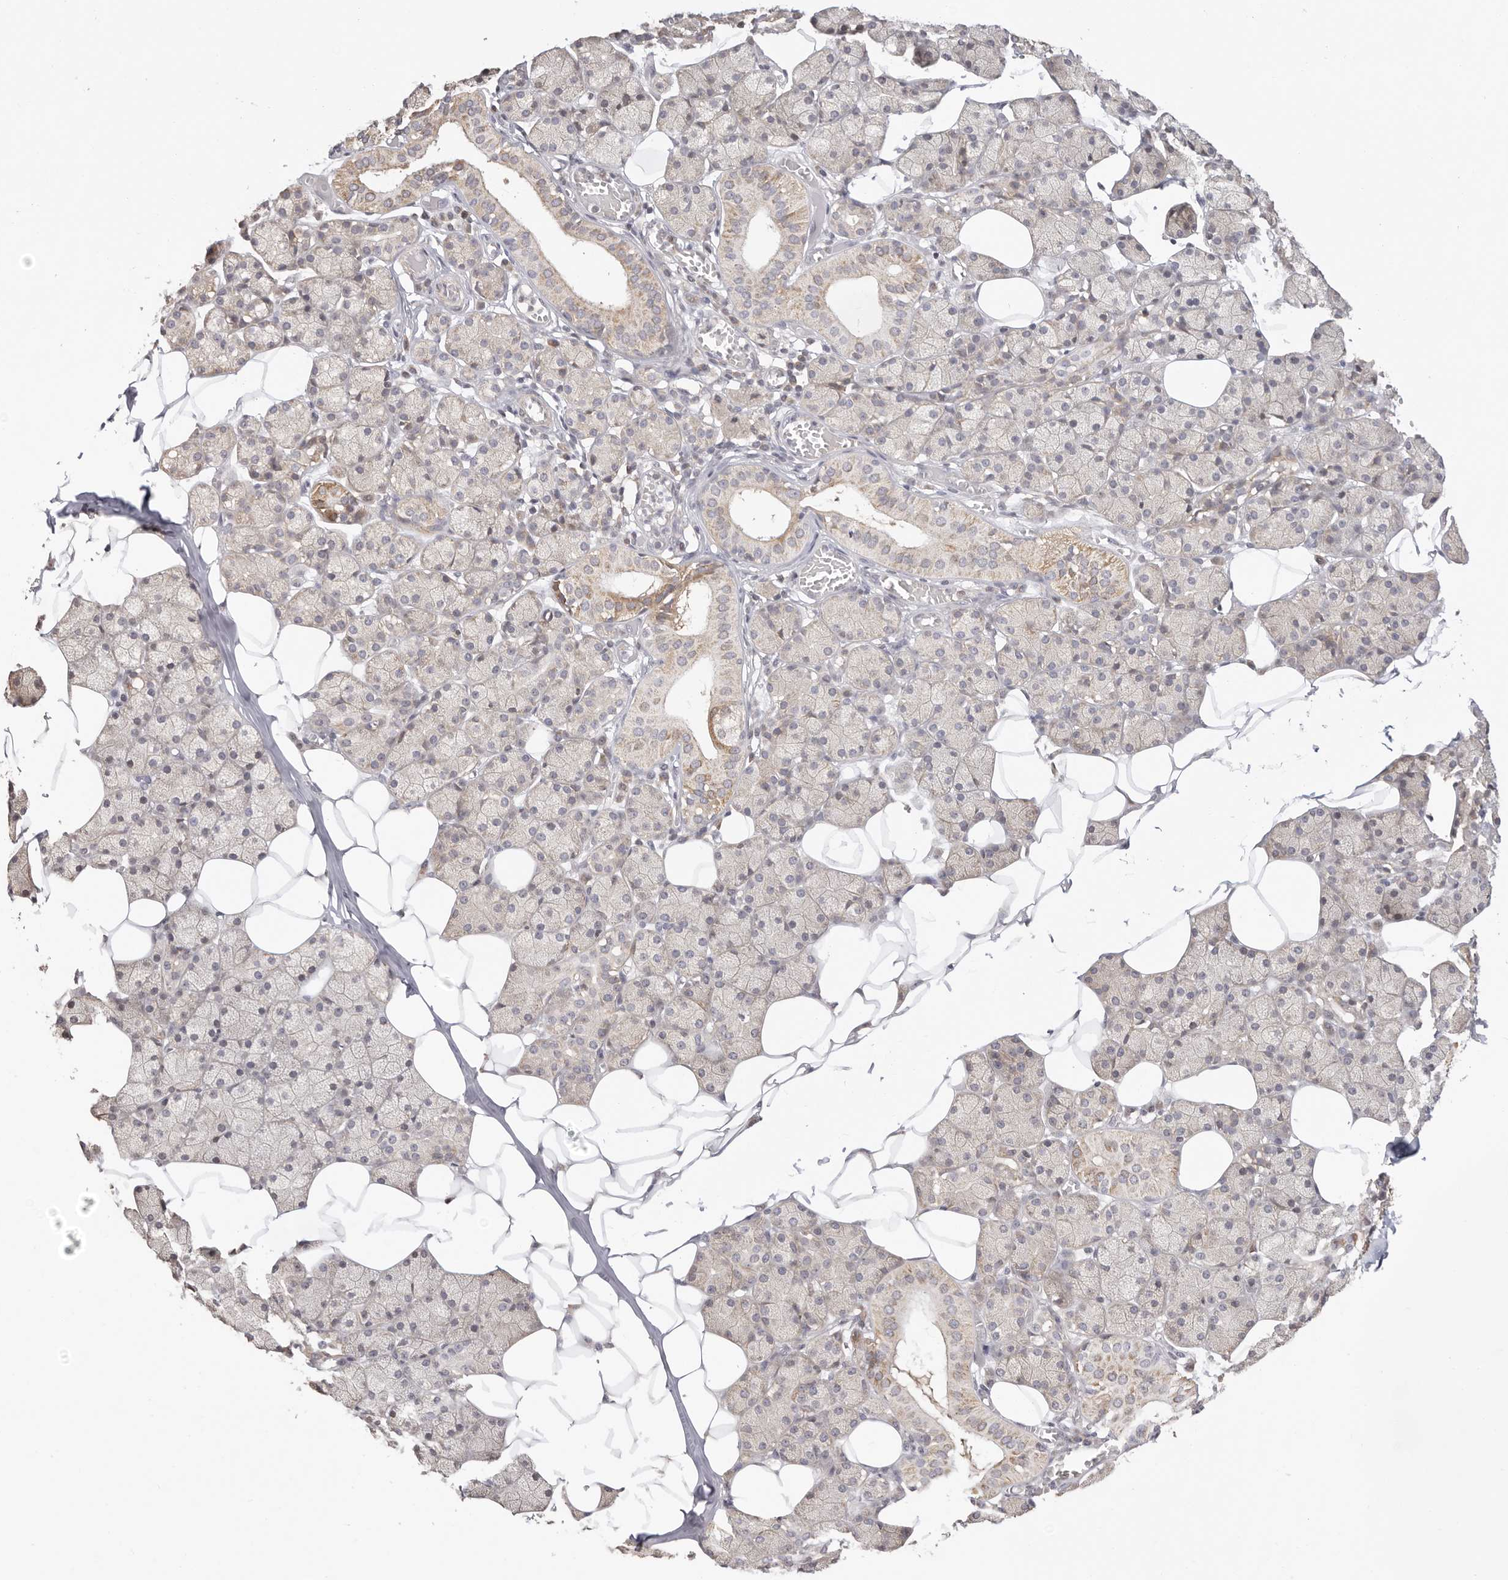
{"staining": {"intensity": "moderate", "quantity": "<25%", "location": "cytoplasmic/membranous"}, "tissue": "salivary gland", "cell_type": "Glandular cells", "image_type": "normal", "snomed": [{"axis": "morphology", "description": "Normal tissue, NOS"}, {"axis": "topography", "description": "Salivary gland"}], "caption": "Brown immunohistochemical staining in normal salivary gland shows moderate cytoplasmic/membranous staining in about <25% of glandular cells.", "gene": "KCMF1", "patient": {"sex": "female", "age": 33}}